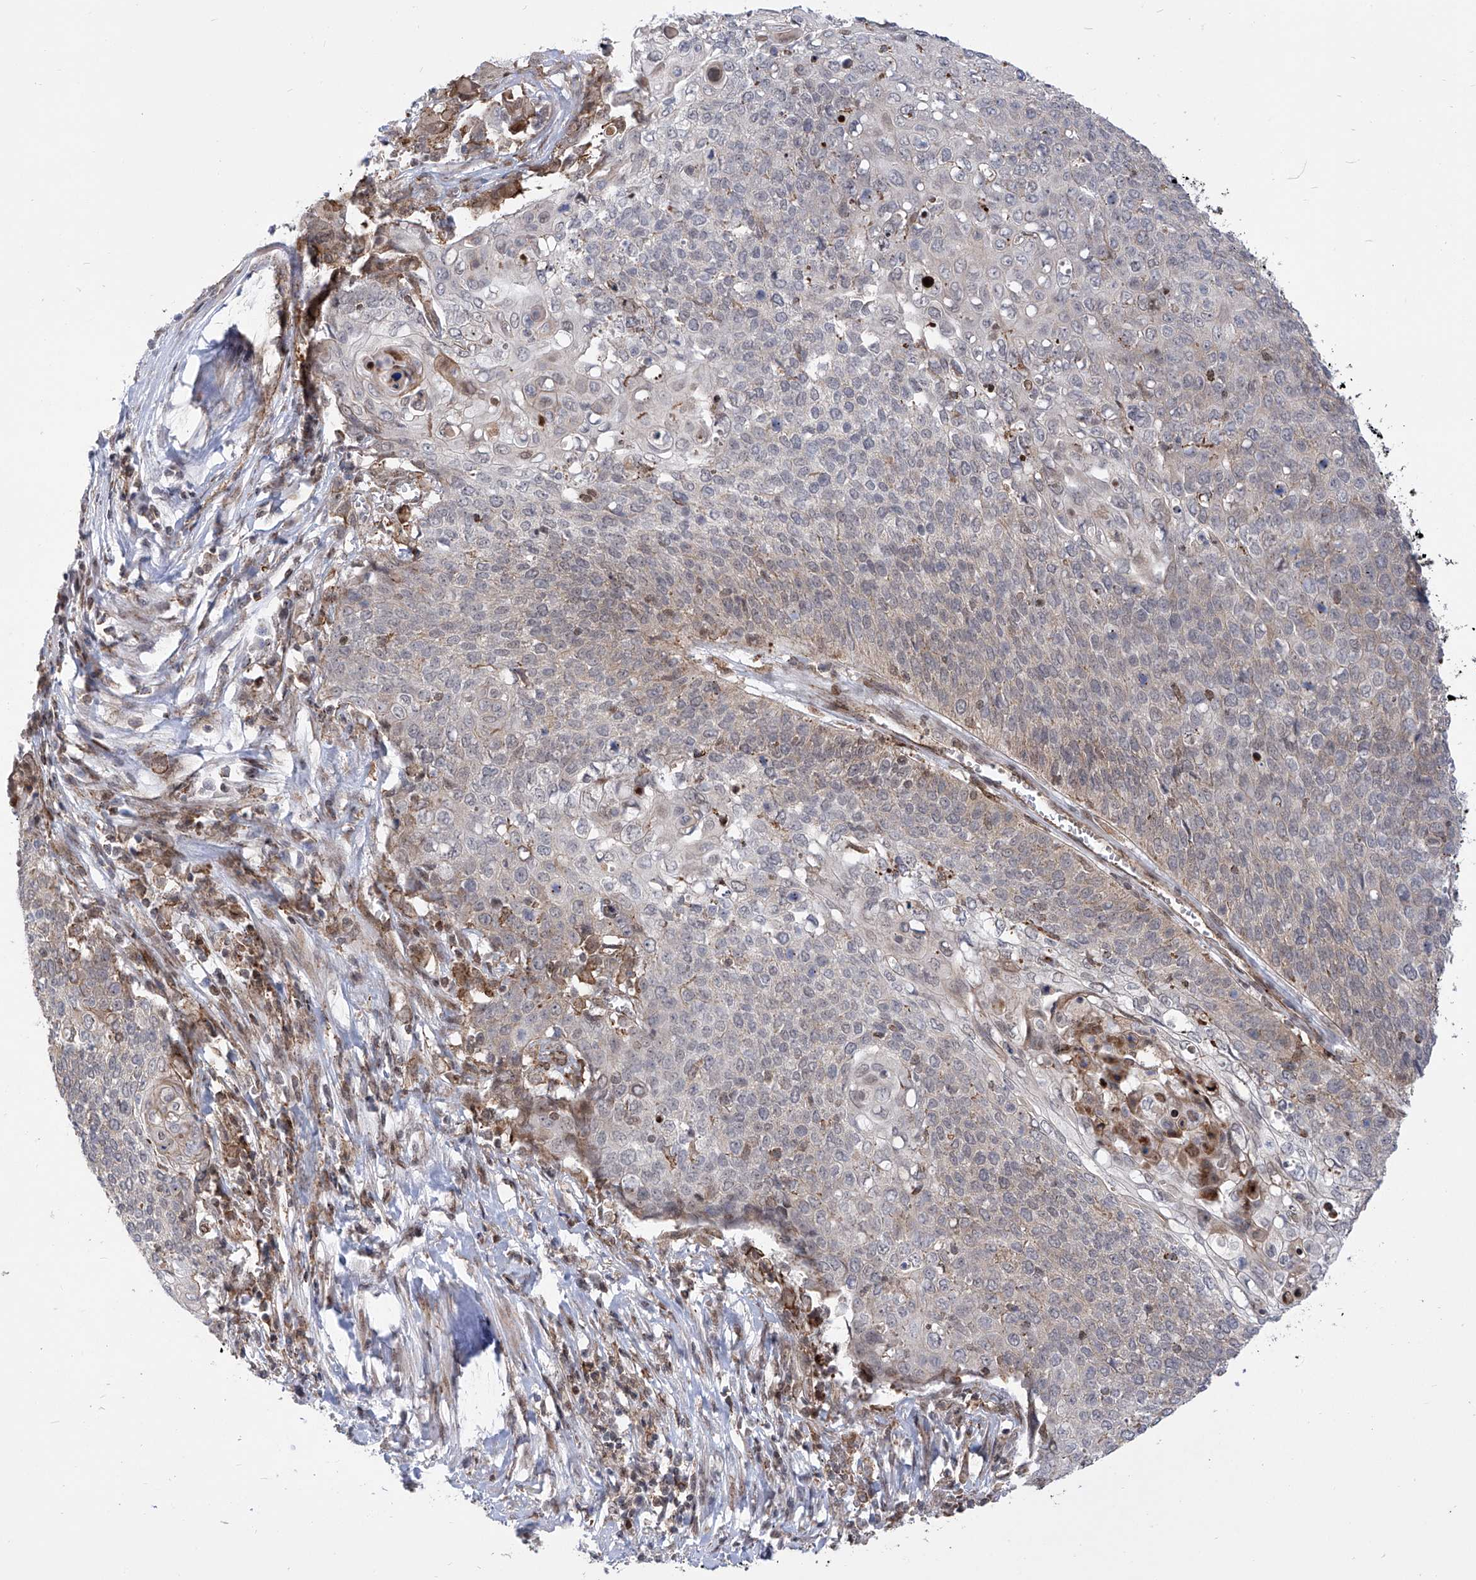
{"staining": {"intensity": "weak", "quantity": "25%-75%", "location": "cytoplasmic/membranous"}, "tissue": "cervical cancer", "cell_type": "Tumor cells", "image_type": "cancer", "snomed": [{"axis": "morphology", "description": "Squamous cell carcinoma, NOS"}, {"axis": "topography", "description": "Cervix"}], "caption": "DAB immunohistochemical staining of cervical cancer (squamous cell carcinoma) exhibits weak cytoplasmic/membranous protein expression in approximately 25%-75% of tumor cells.", "gene": "CEP290", "patient": {"sex": "female", "age": 39}}